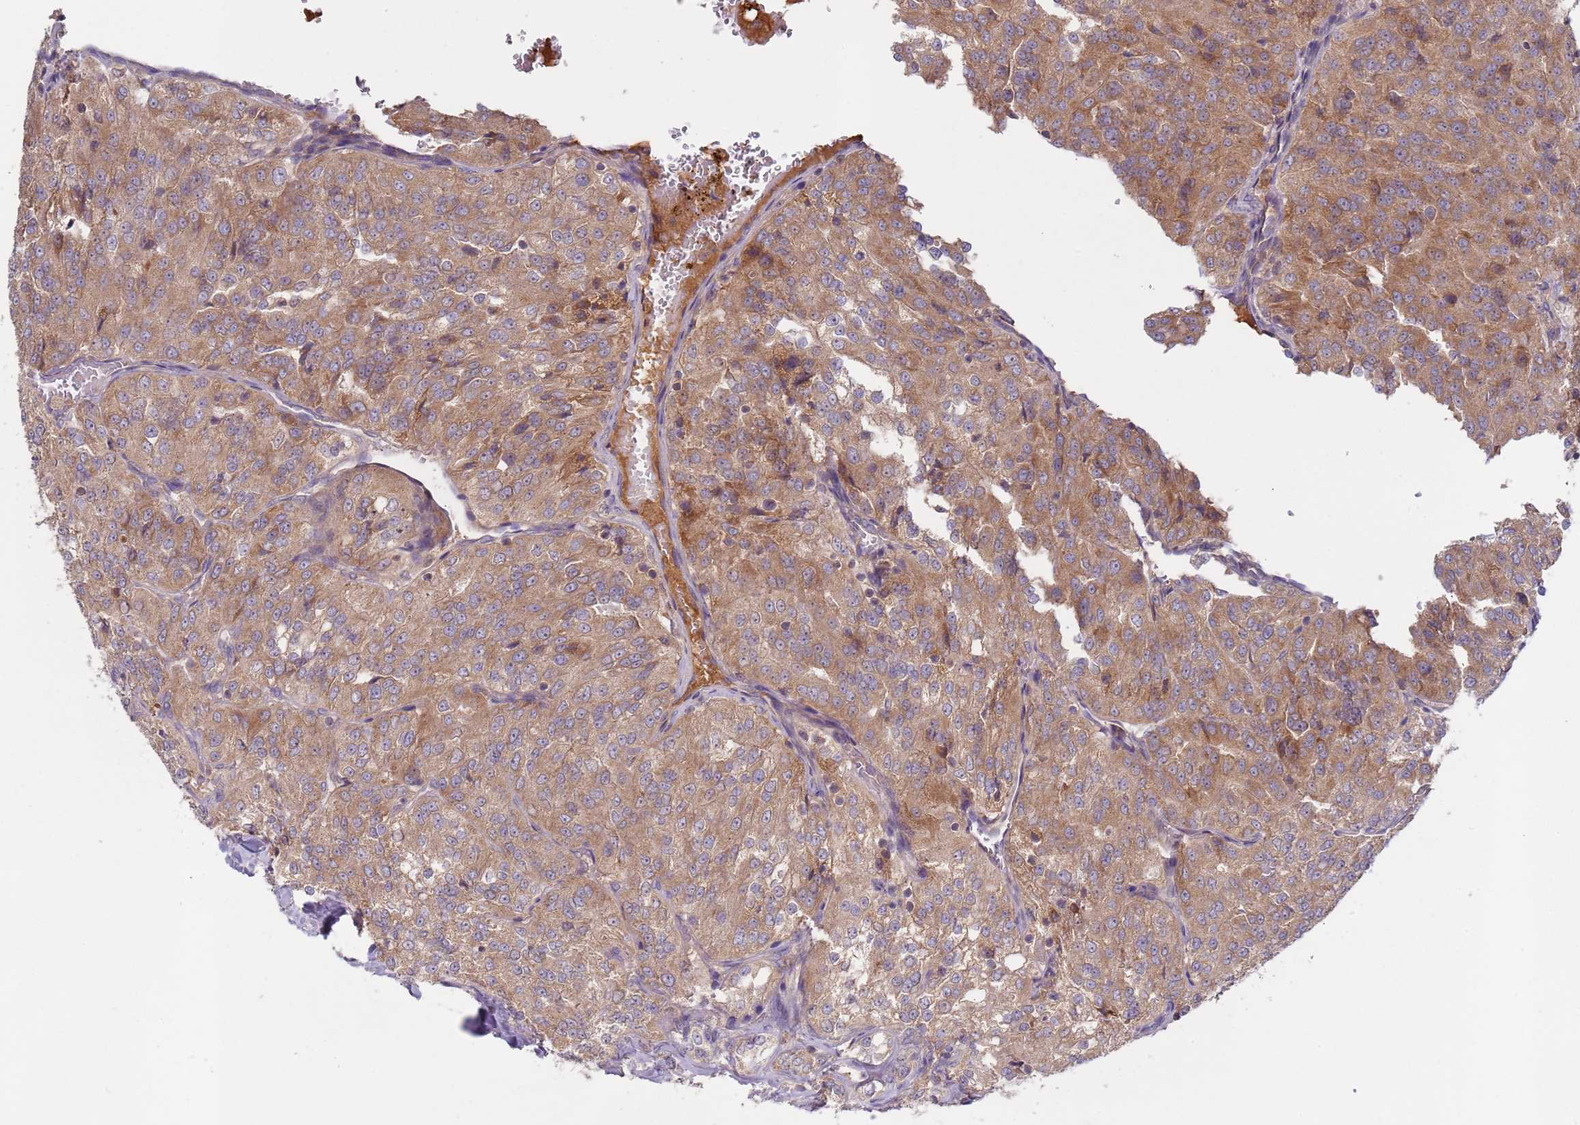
{"staining": {"intensity": "moderate", "quantity": ">75%", "location": "cytoplasmic/membranous"}, "tissue": "renal cancer", "cell_type": "Tumor cells", "image_type": "cancer", "snomed": [{"axis": "morphology", "description": "Adenocarcinoma, NOS"}, {"axis": "topography", "description": "Kidney"}], "caption": "Protein expression analysis of human renal cancer (adenocarcinoma) reveals moderate cytoplasmic/membranous positivity in about >75% of tumor cells.", "gene": "OR5A2", "patient": {"sex": "female", "age": 63}}